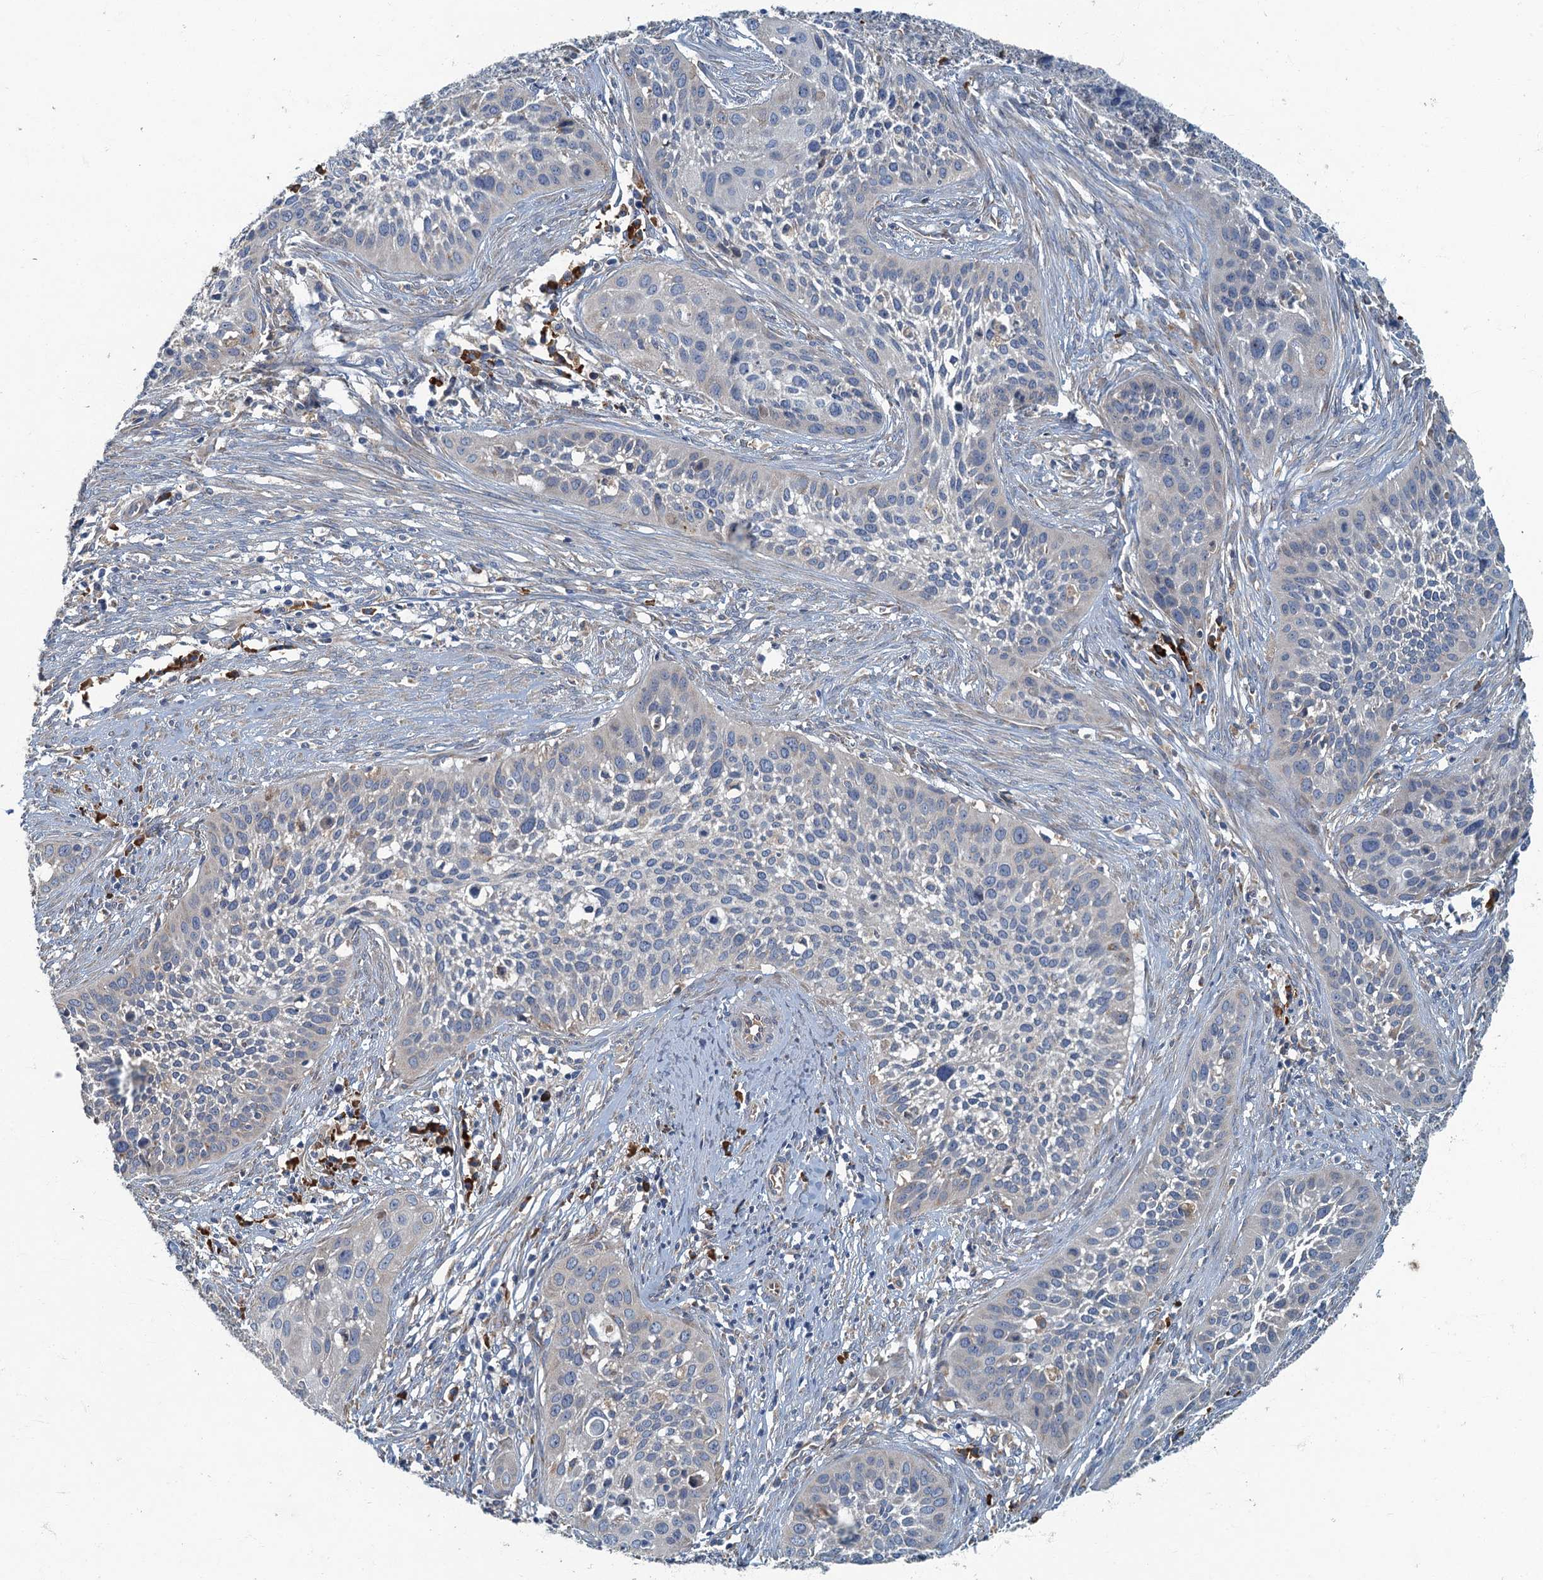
{"staining": {"intensity": "negative", "quantity": "none", "location": "none"}, "tissue": "cervical cancer", "cell_type": "Tumor cells", "image_type": "cancer", "snomed": [{"axis": "morphology", "description": "Squamous cell carcinoma, NOS"}, {"axis": "topography", "description": "Cervix"}], "caption": "Immunohistochemistry of cervical squamous cell carcinoma reveals no expression in tumor cells.", "gene": "SPDYC", "patient": {"sex": "female", "age": 34}}